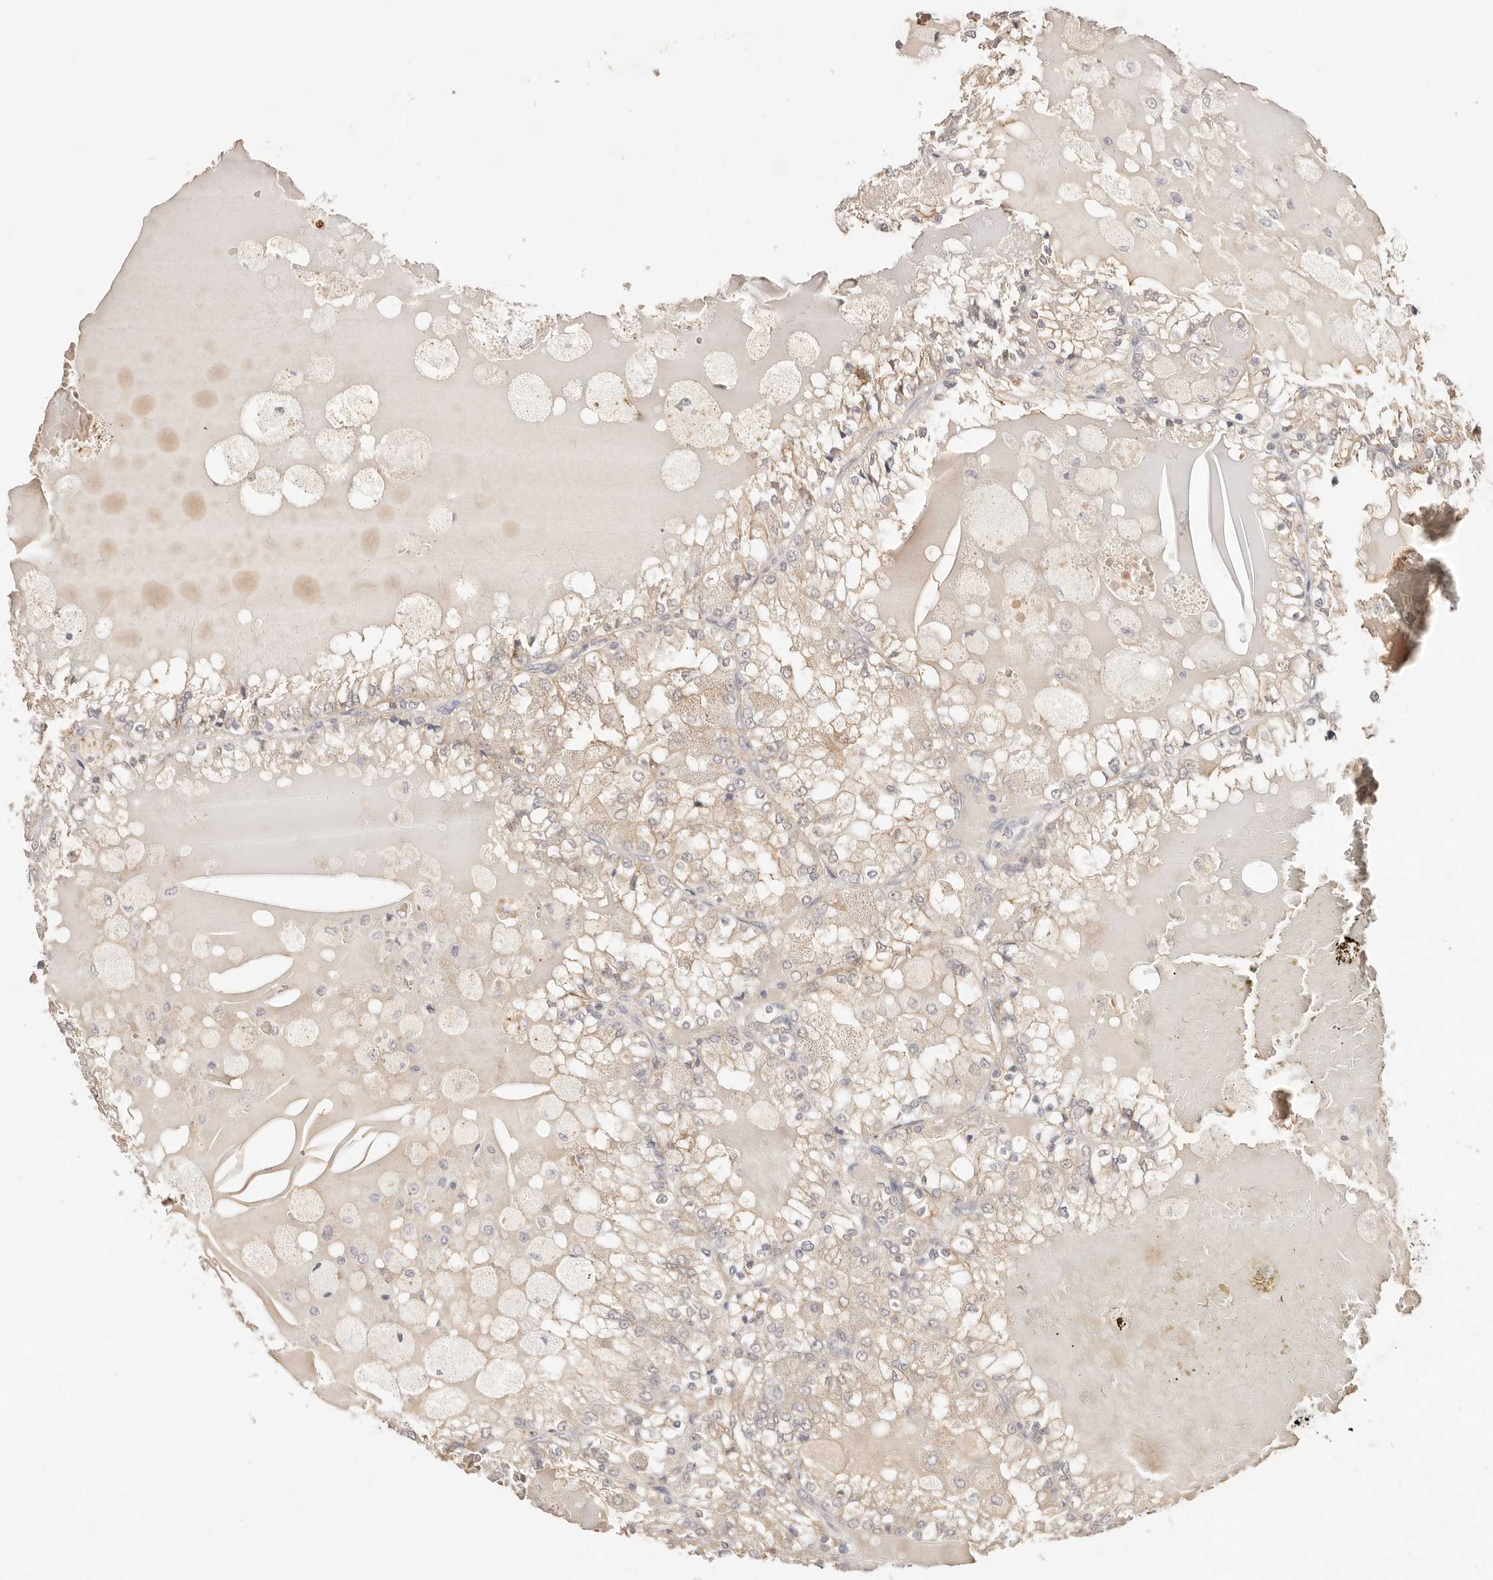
{"staining": {"intensity": "negative", "quantity": "none", "location": "none"}, "tissue": "renal cancer", "cell_type": "Tumor cells", "image_type": "cancer", "snomed": [{"axis": "morphology", "description": "Adenocarcinoma, NOS"}, {"axis": "topography", "description": "Kidney"}], "caption": "Human adenocarcinoma (renal) stained for a protein using IHC reveals no staining in tumor cells.", "gene": "CXADR", "patient": {"sex": "female", "age": 56}}